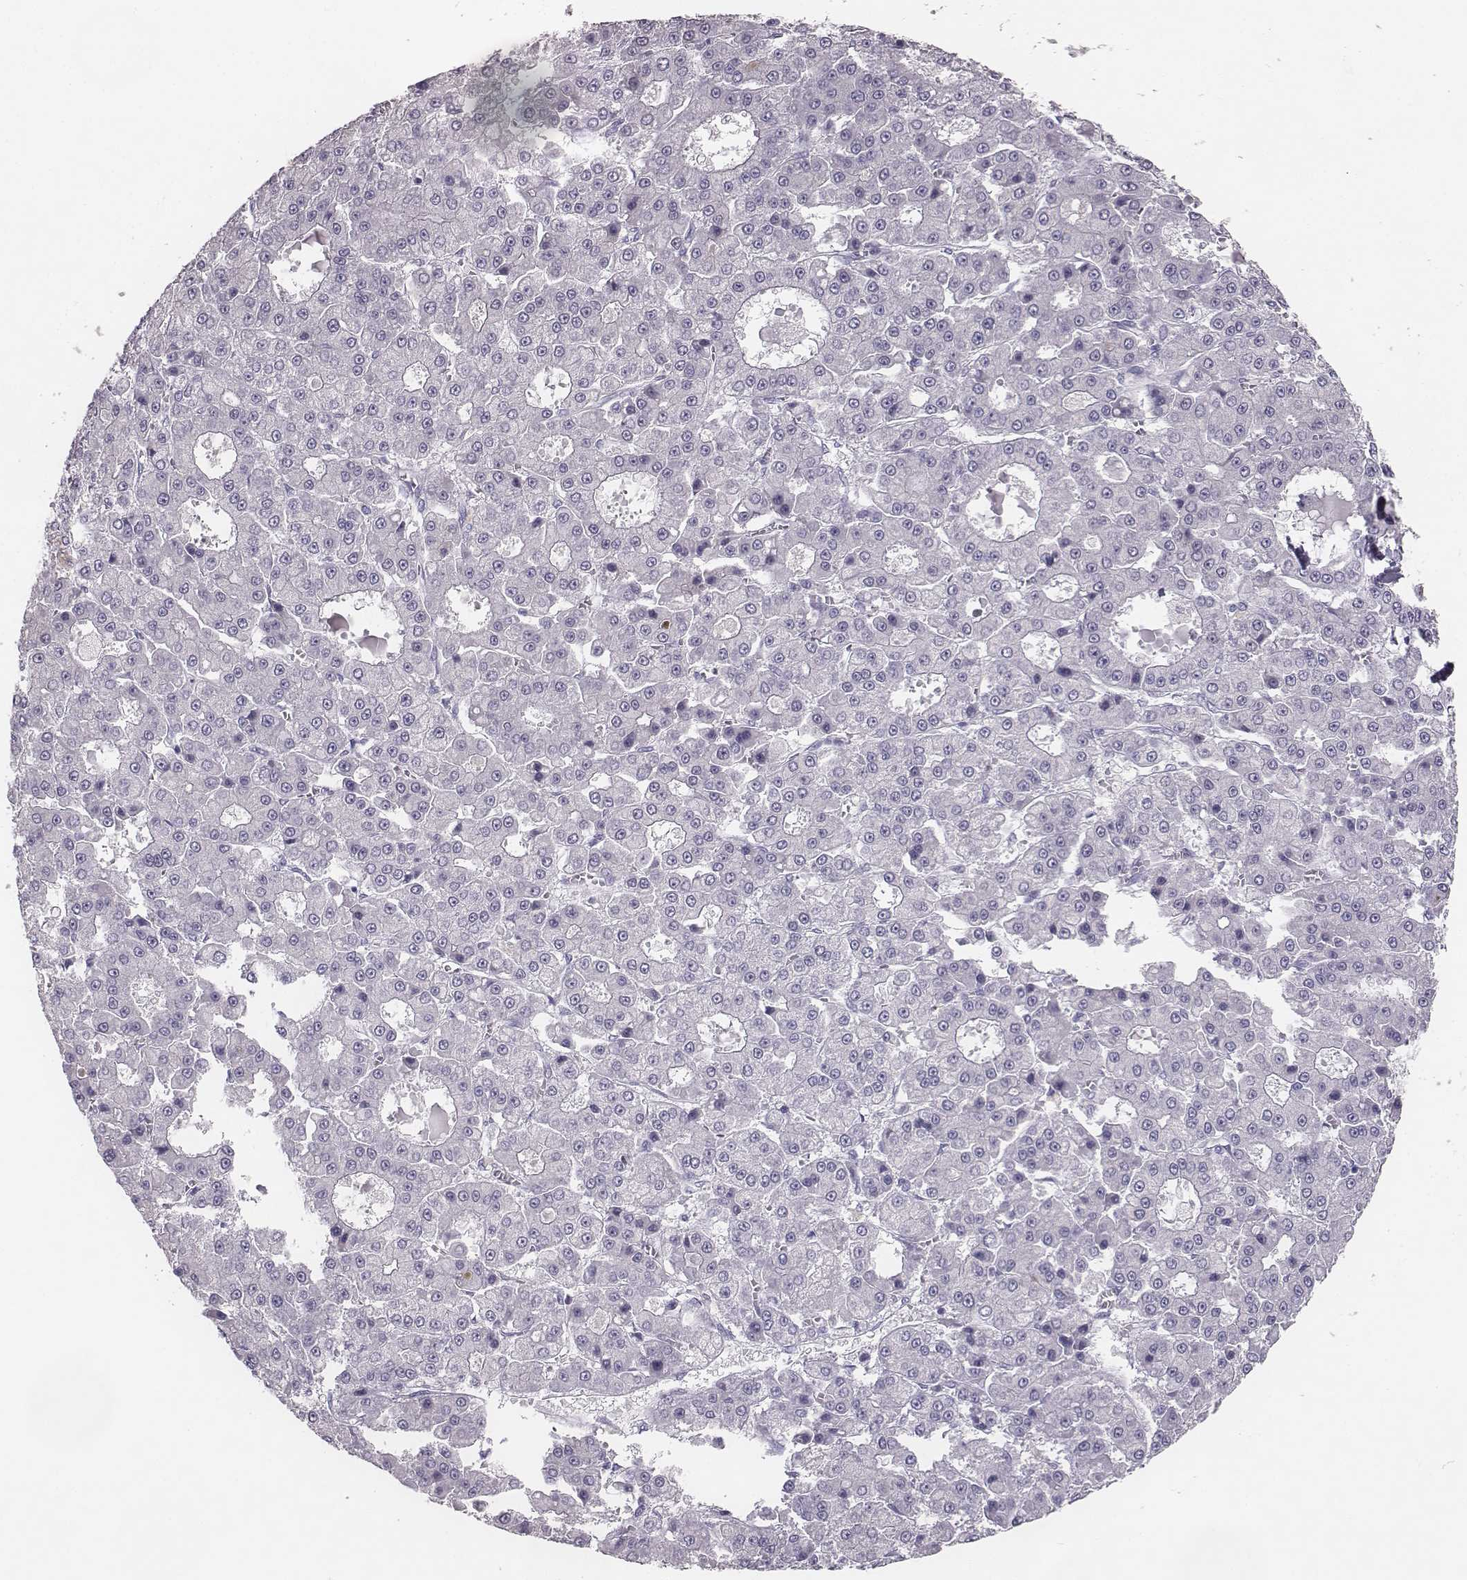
{"staining": {"intensity": "negative", "quantity": "none", "location": "none"}, "tissue": "liver cancer", "cell_type": "Tumor cells", "image_type": "cancer", "snomed": [{"axis": "morphology", "description": "Carcinoma, Hepatocellular, NOS"}, {"axis": "topography", "description": "Liver"}], "caption": "This is an immunohistochemistry photomicrograph of human liver cancer. There is no expression in tumor cells.", "gene": "NPTXR", "patient": {"sex": "male", "age": 70}}